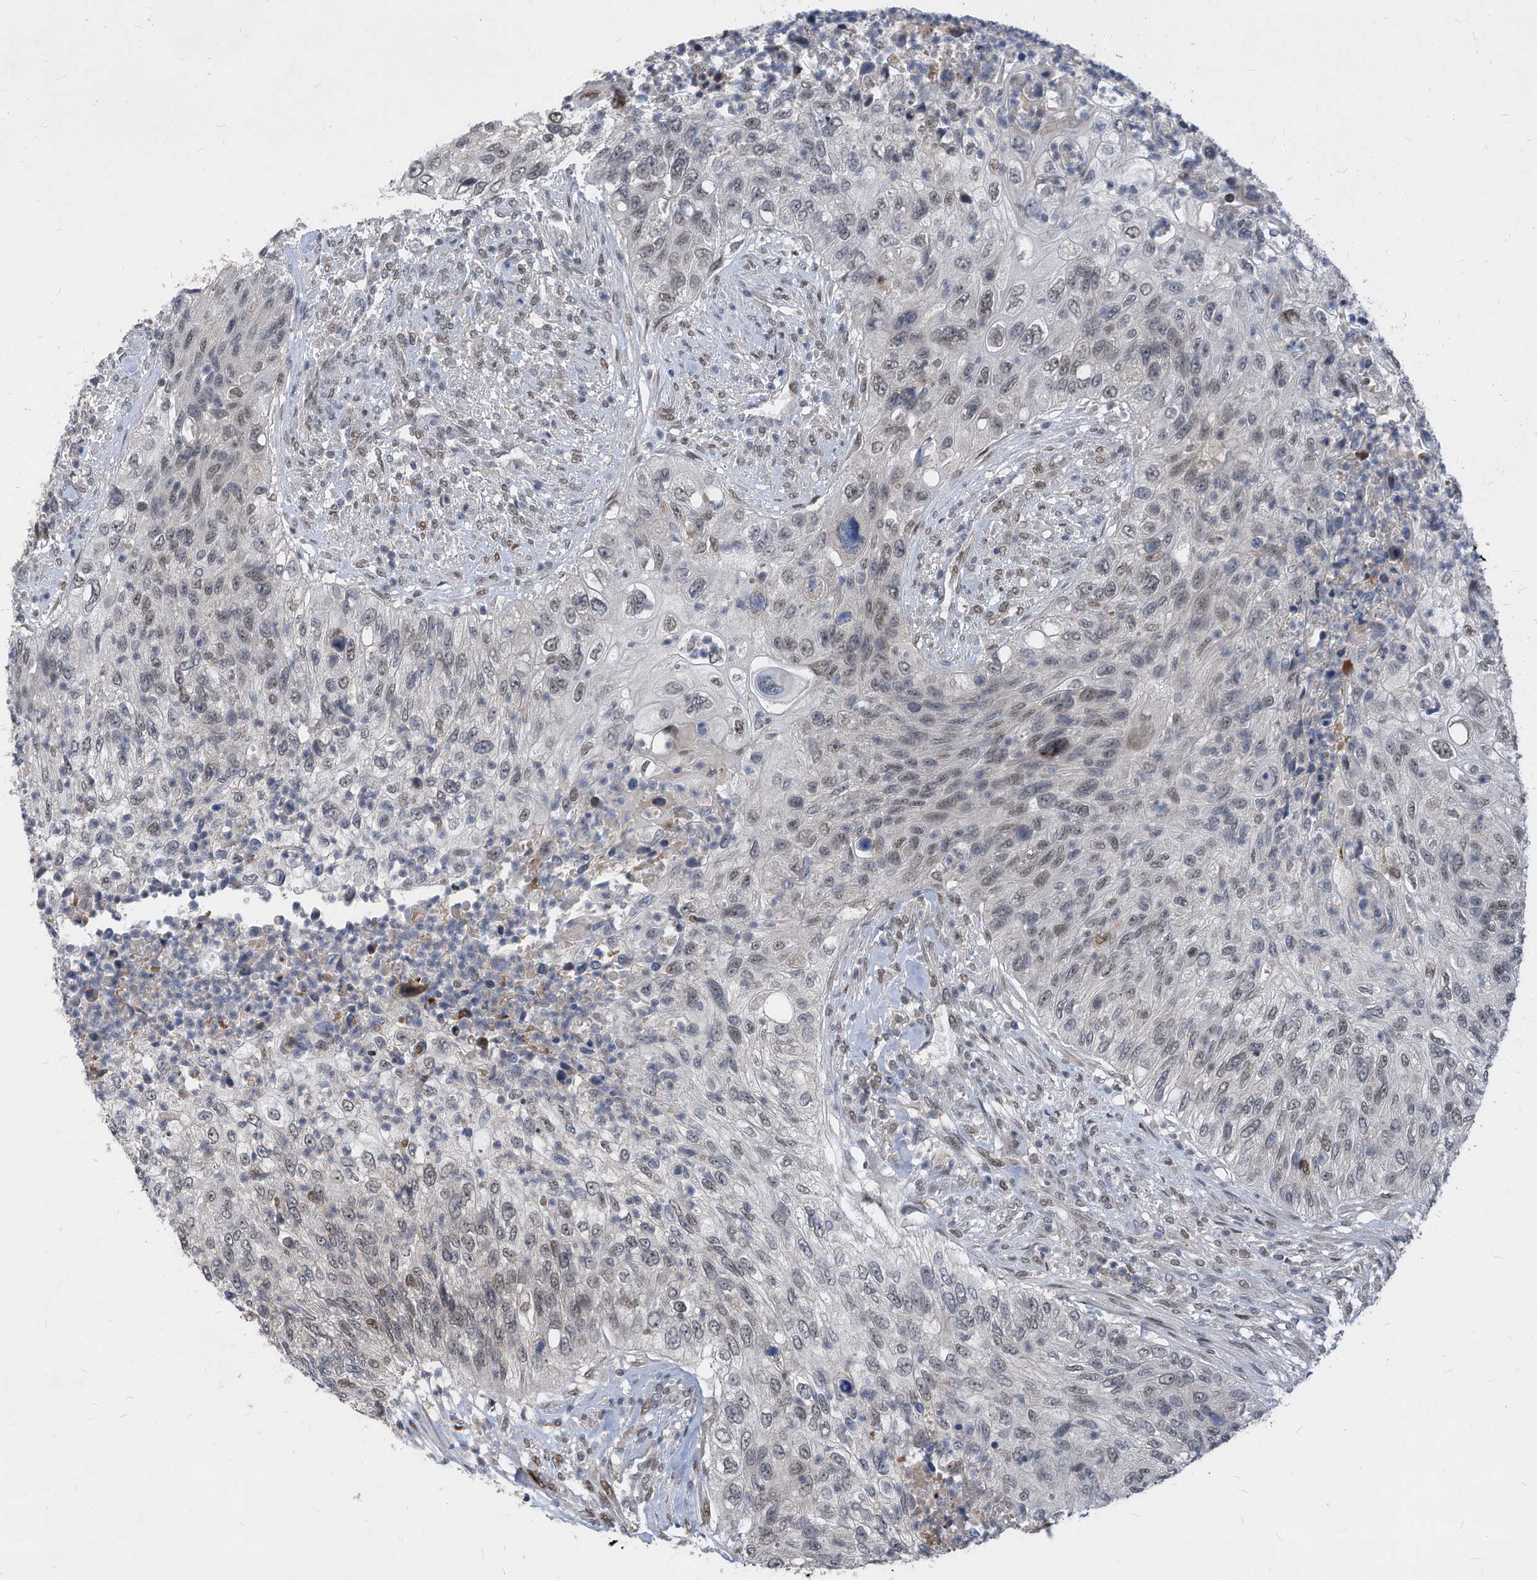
{"staining": {"intensity": "weak", "quantity": "25%-75%", "location": "nuclear"}, "tissue": "urothelial cancer", "cell_type": "Tumor cells", "image_type": "cancer", "snomed": [{"axis": "morphology", "description": "Urothelial carcinoma, High grade"}, {"axis": "topography", "description": "Urinary bladder"}], "caption": "A micrograph showing weak nuclear staining in approximately 25%-75% of tumor cells in urothelial carcinoma (high-grade), as visualized by brown immunohistochemical staining.", "gene": "KPNB1", "patient": {"sex": "female", "age": 60}}